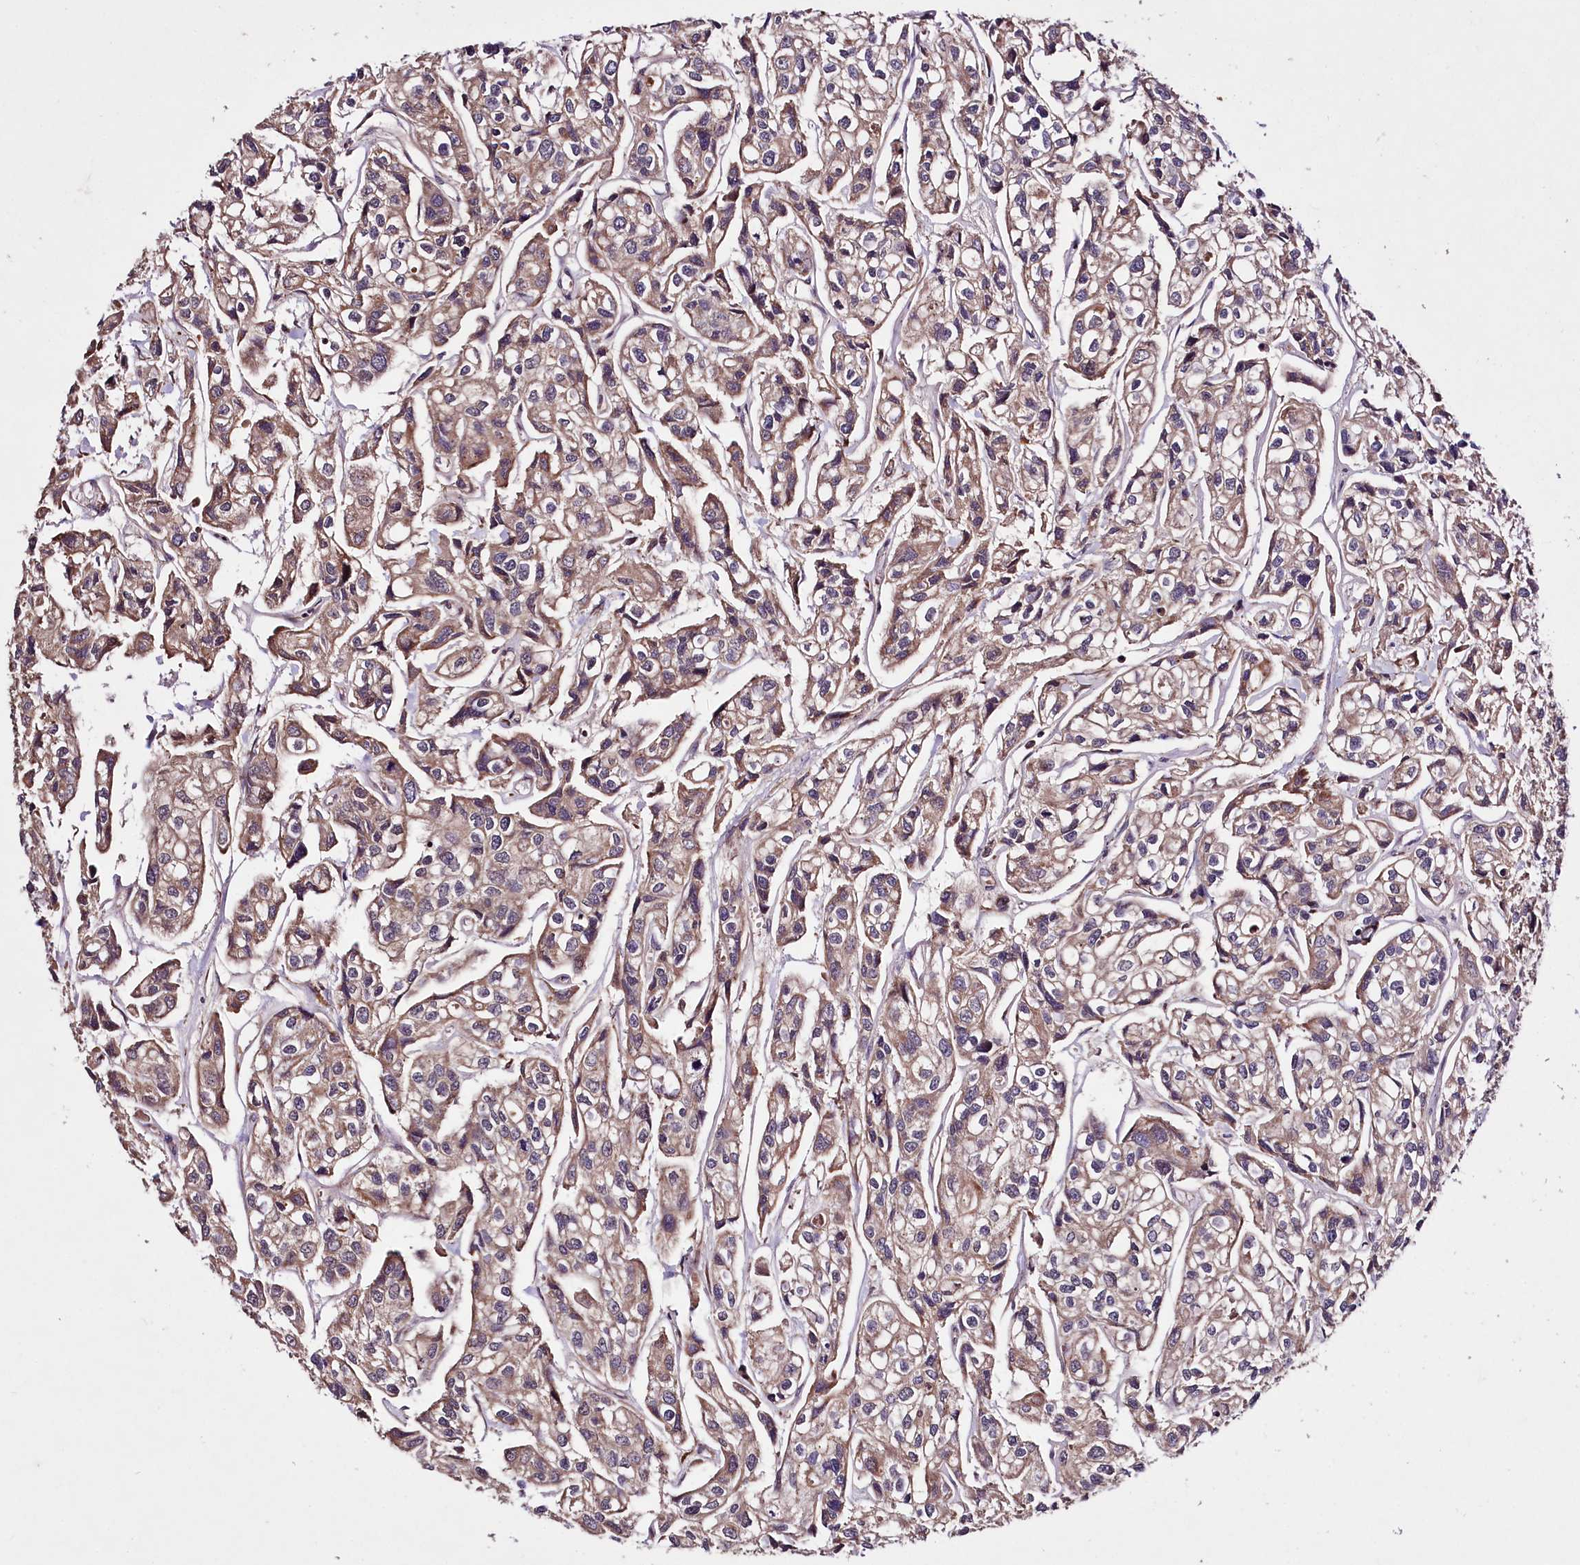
{"staining": {"intensity": "weak", "quantity": ">75%", "location": "cytoplasmic/membranous"}, "tissue": "urothelial cancer", "cell_type": "Tumor cells", "image_type": "cancer", "snomed": [{"axis": "morphology", "description": "Urothelial carcinoma, High grade"}, {"axis": "topography", "description": "Urinary bladder"}], "caption": "The image shows staining of high-grade urothelial carcinoma, revealing weak cytoplasmic/membranous protein staining (brown color) within tumor cells.", "gene": "TNPO3", "patient": {"sex": "male", "age": 67}}